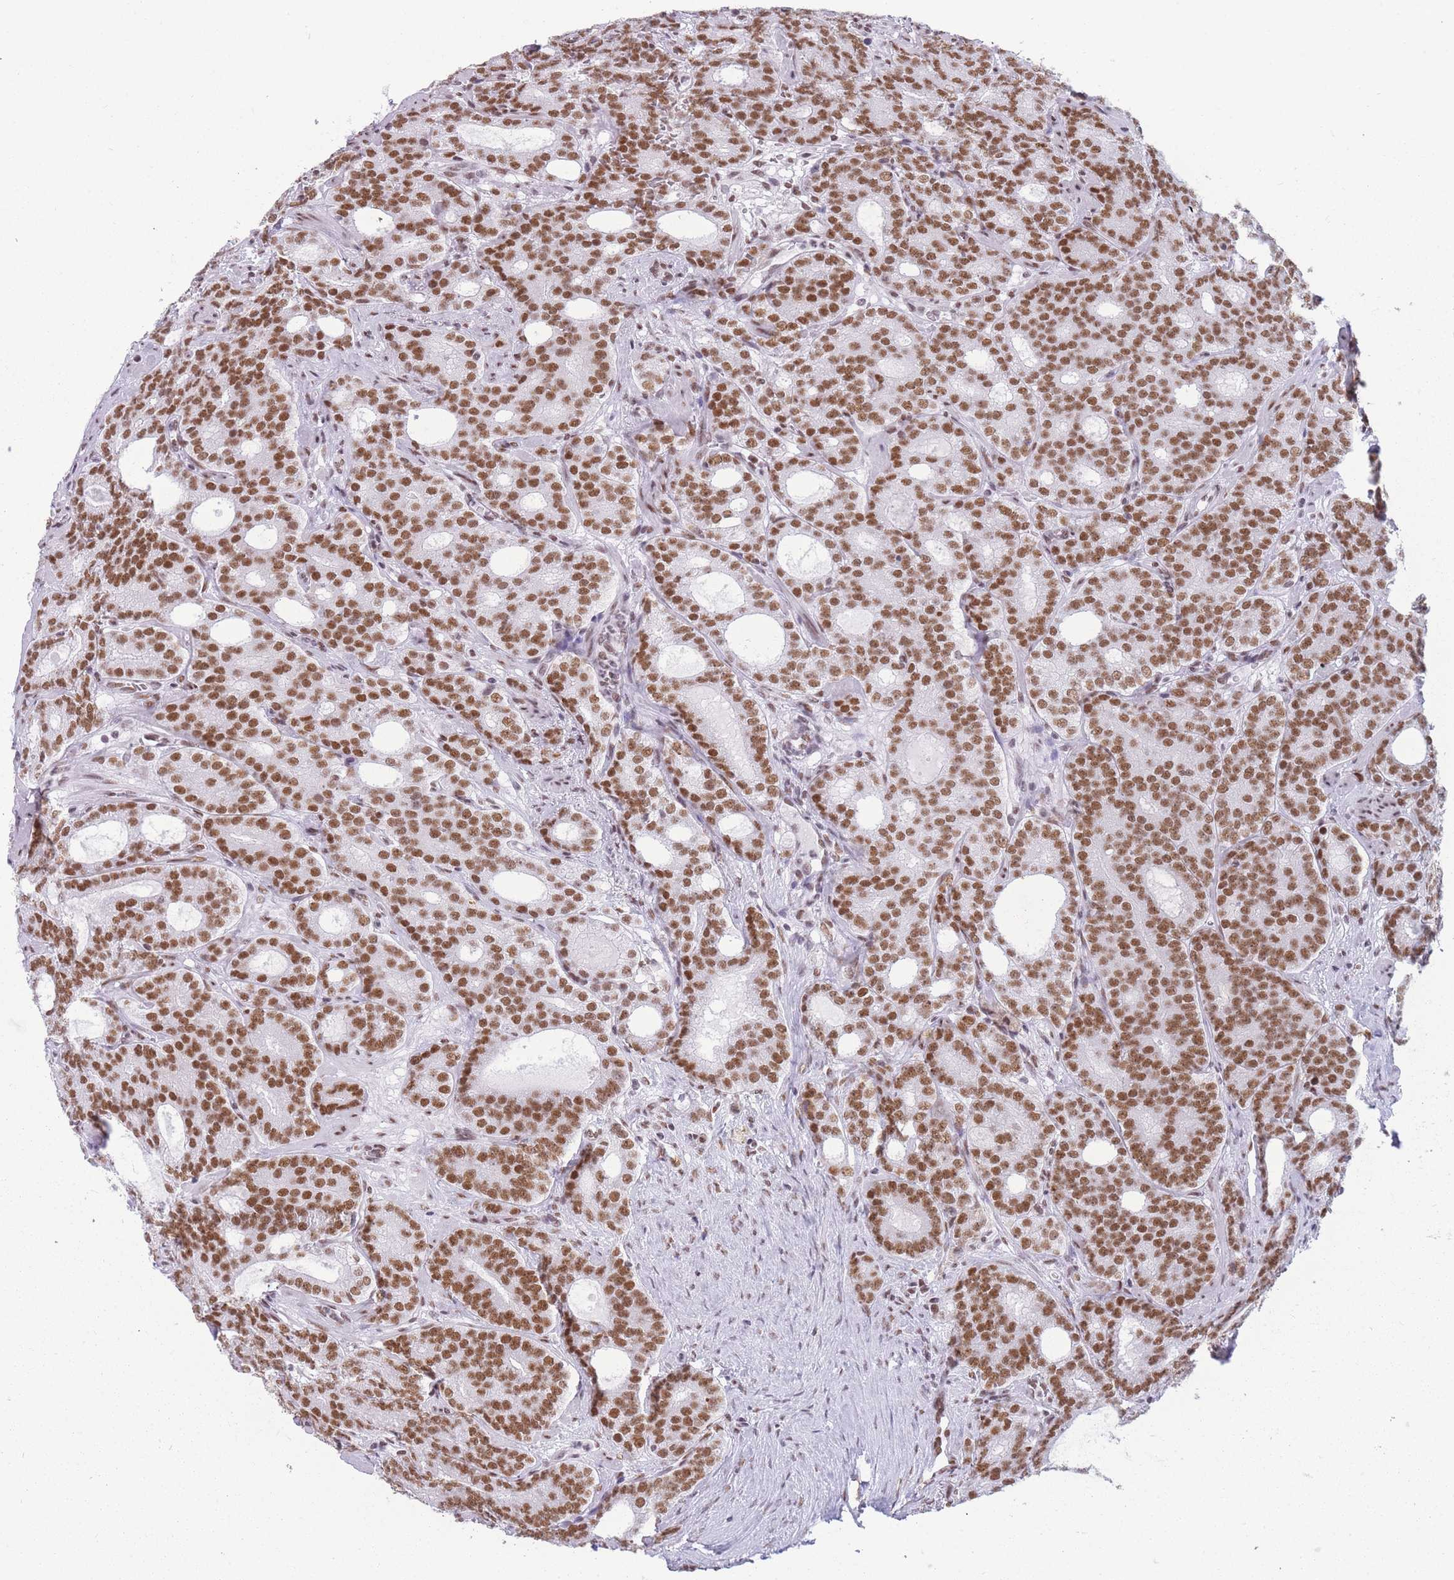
{"staining": {"intensity": "moderate", "quantity": ">75%", "location": "nuclear"}, "tissue": "prostate cancer", "cell_type": "Tumor cells", "image_type": "cancer", "snomed": [{"axis": "morphology", "description": "Adenocarcinoma, High grade"}, {"axis": "topography", "description": "Prostate"}], "caption": "Immunohistochemistry (IHC) photomicrograph of human prostate cancer stained for a protein (brown), which shows medium levels of moderate nuclear positivity in approximately >75% of tumor cells.", "gene": "HNRNPUL1", "patient": {"sex": "male", "age": 64}}